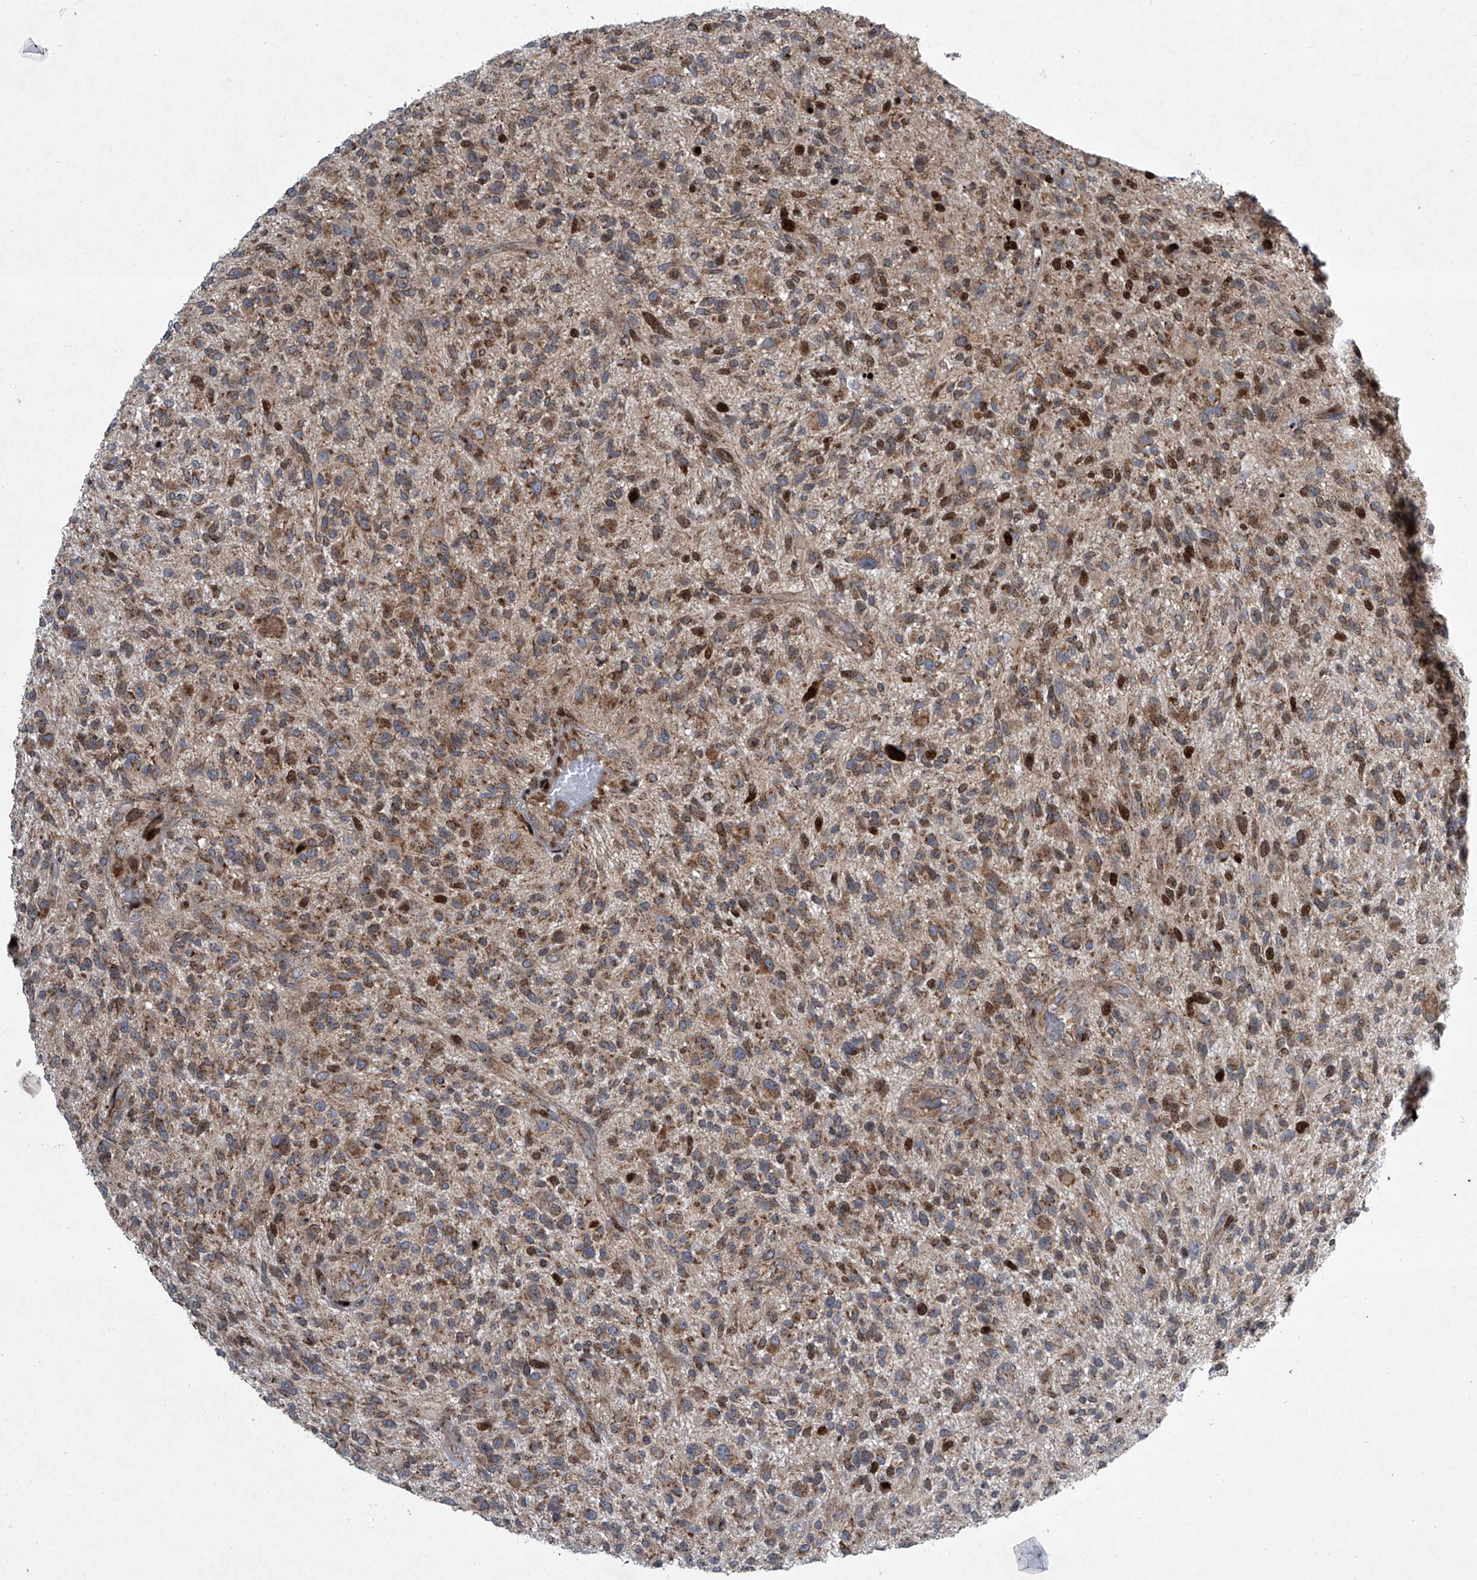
{"staining": {"intensity": "moderate", "quantity": ">75%", "location": "cytoplasmic/membranous"}, "tissue": "glioma", "cell_type": "Tumor cells", "image_type": "cancer", "snomed": [{"axis": "morphology", "description": "Glioma, malignant, High grade"}, {"axis": "topography", "description": "Brain"}], "caption": "Approximately >75% of tumor cells in malignant high-grade glioma show moderate cytoplasmic/membranous protein expression as visualized by brown immunohistochemical staining.", "gene": "STRADA", "patient": {"sex": "male", "age": 47}}